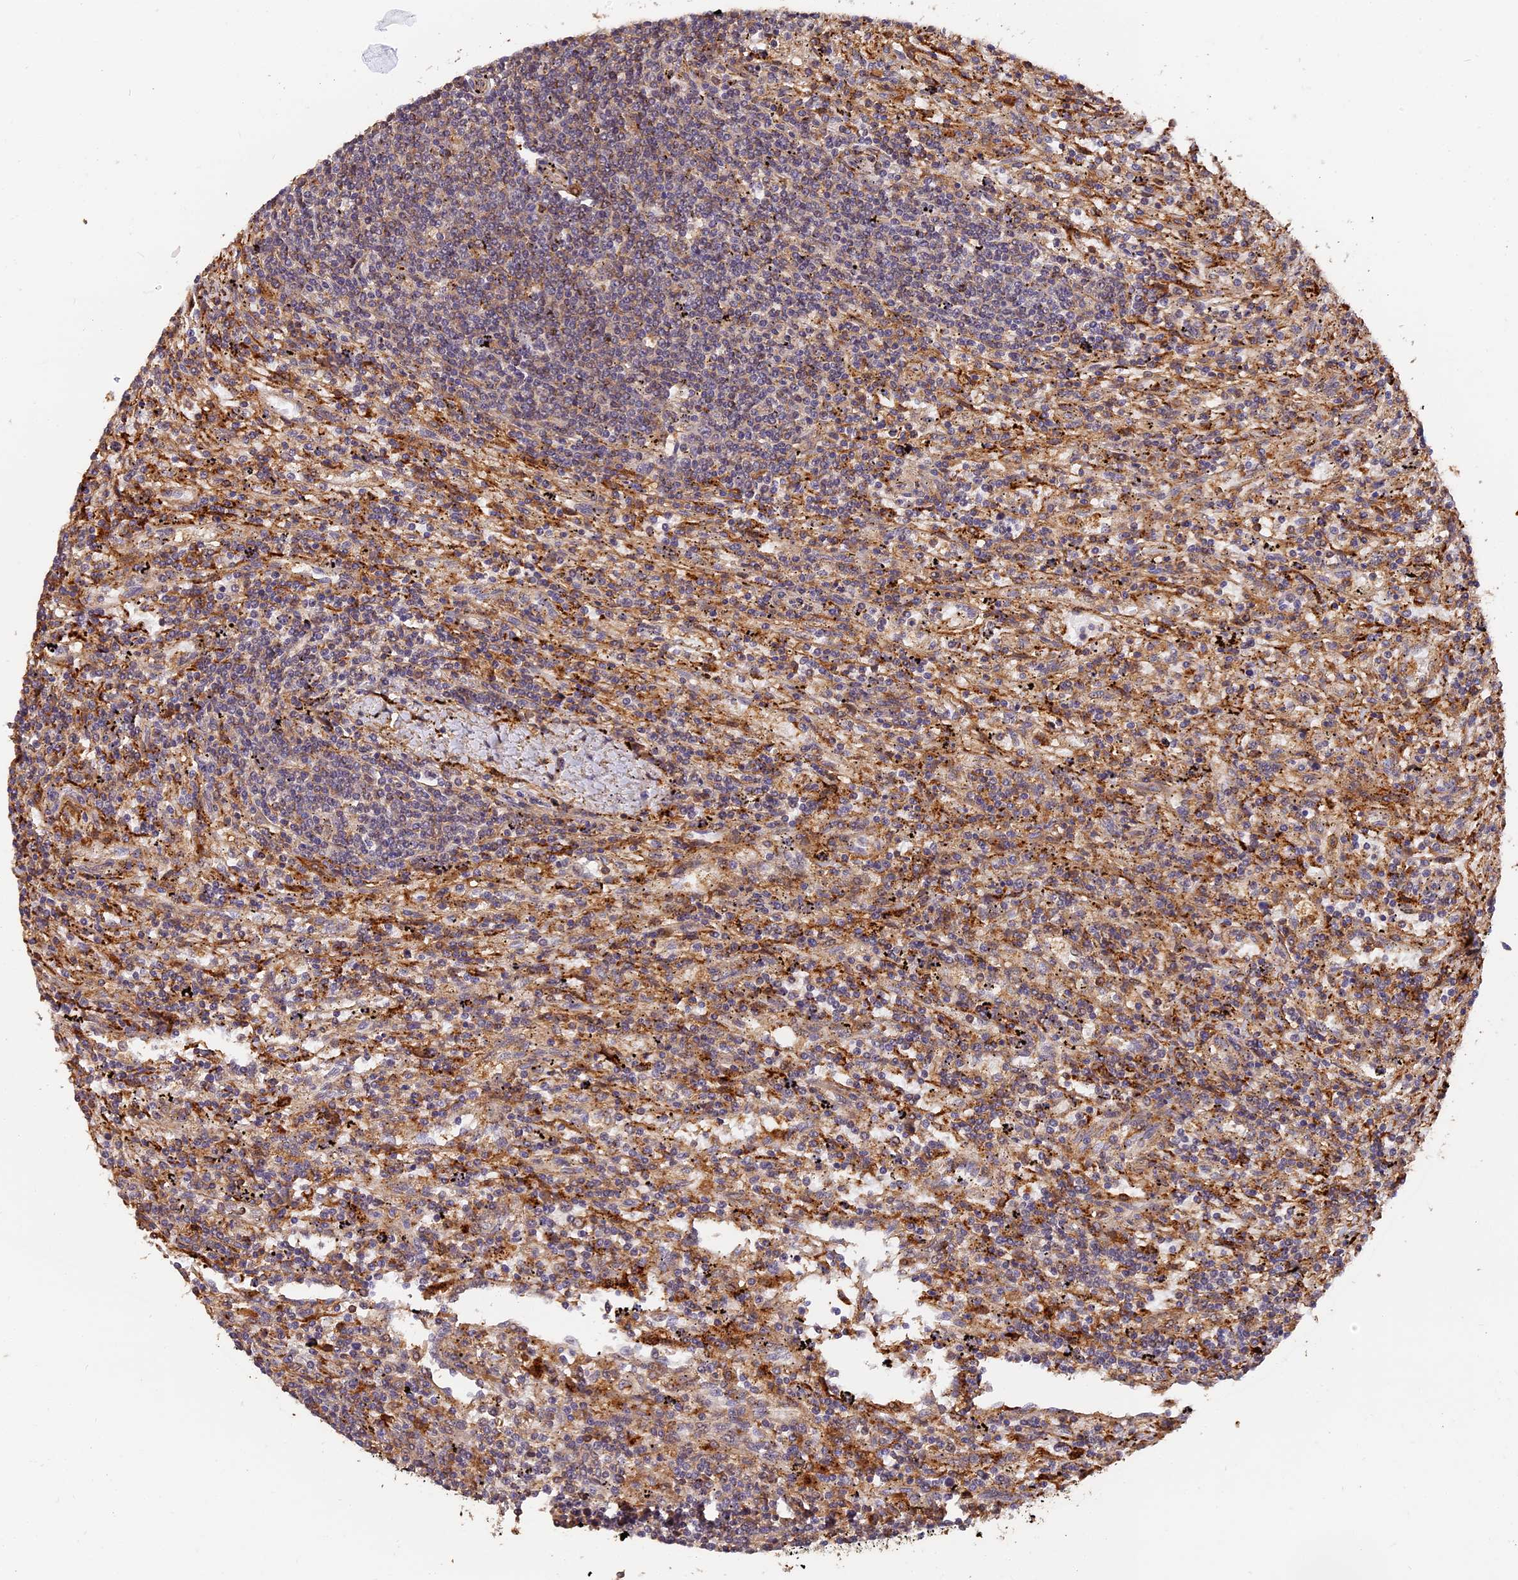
{"staining": {"intensity": "weak", "quantity": "25%-75%", "location": "cytoplasmic/membranous"}, "tissue": "lymphoma", "cell_type": "Tumor cells", "image_type": "cancer", "snomed": [{"axis": "morphology", "description": "Malignant lymphoma, non-Hodgkin's type, Low grade"}, {"axis": "topography", "description": "Spleen"}], "caption": "This histopathology image shows IHC staining of human low-grade malignant lymphoma, non-Hodgkin's type, with low weak cytoplasmic/membranous expression in about 25%-75% of tumor cells.", "gene": "MMP15", "patient": {"sex": "male", "age": 76}}